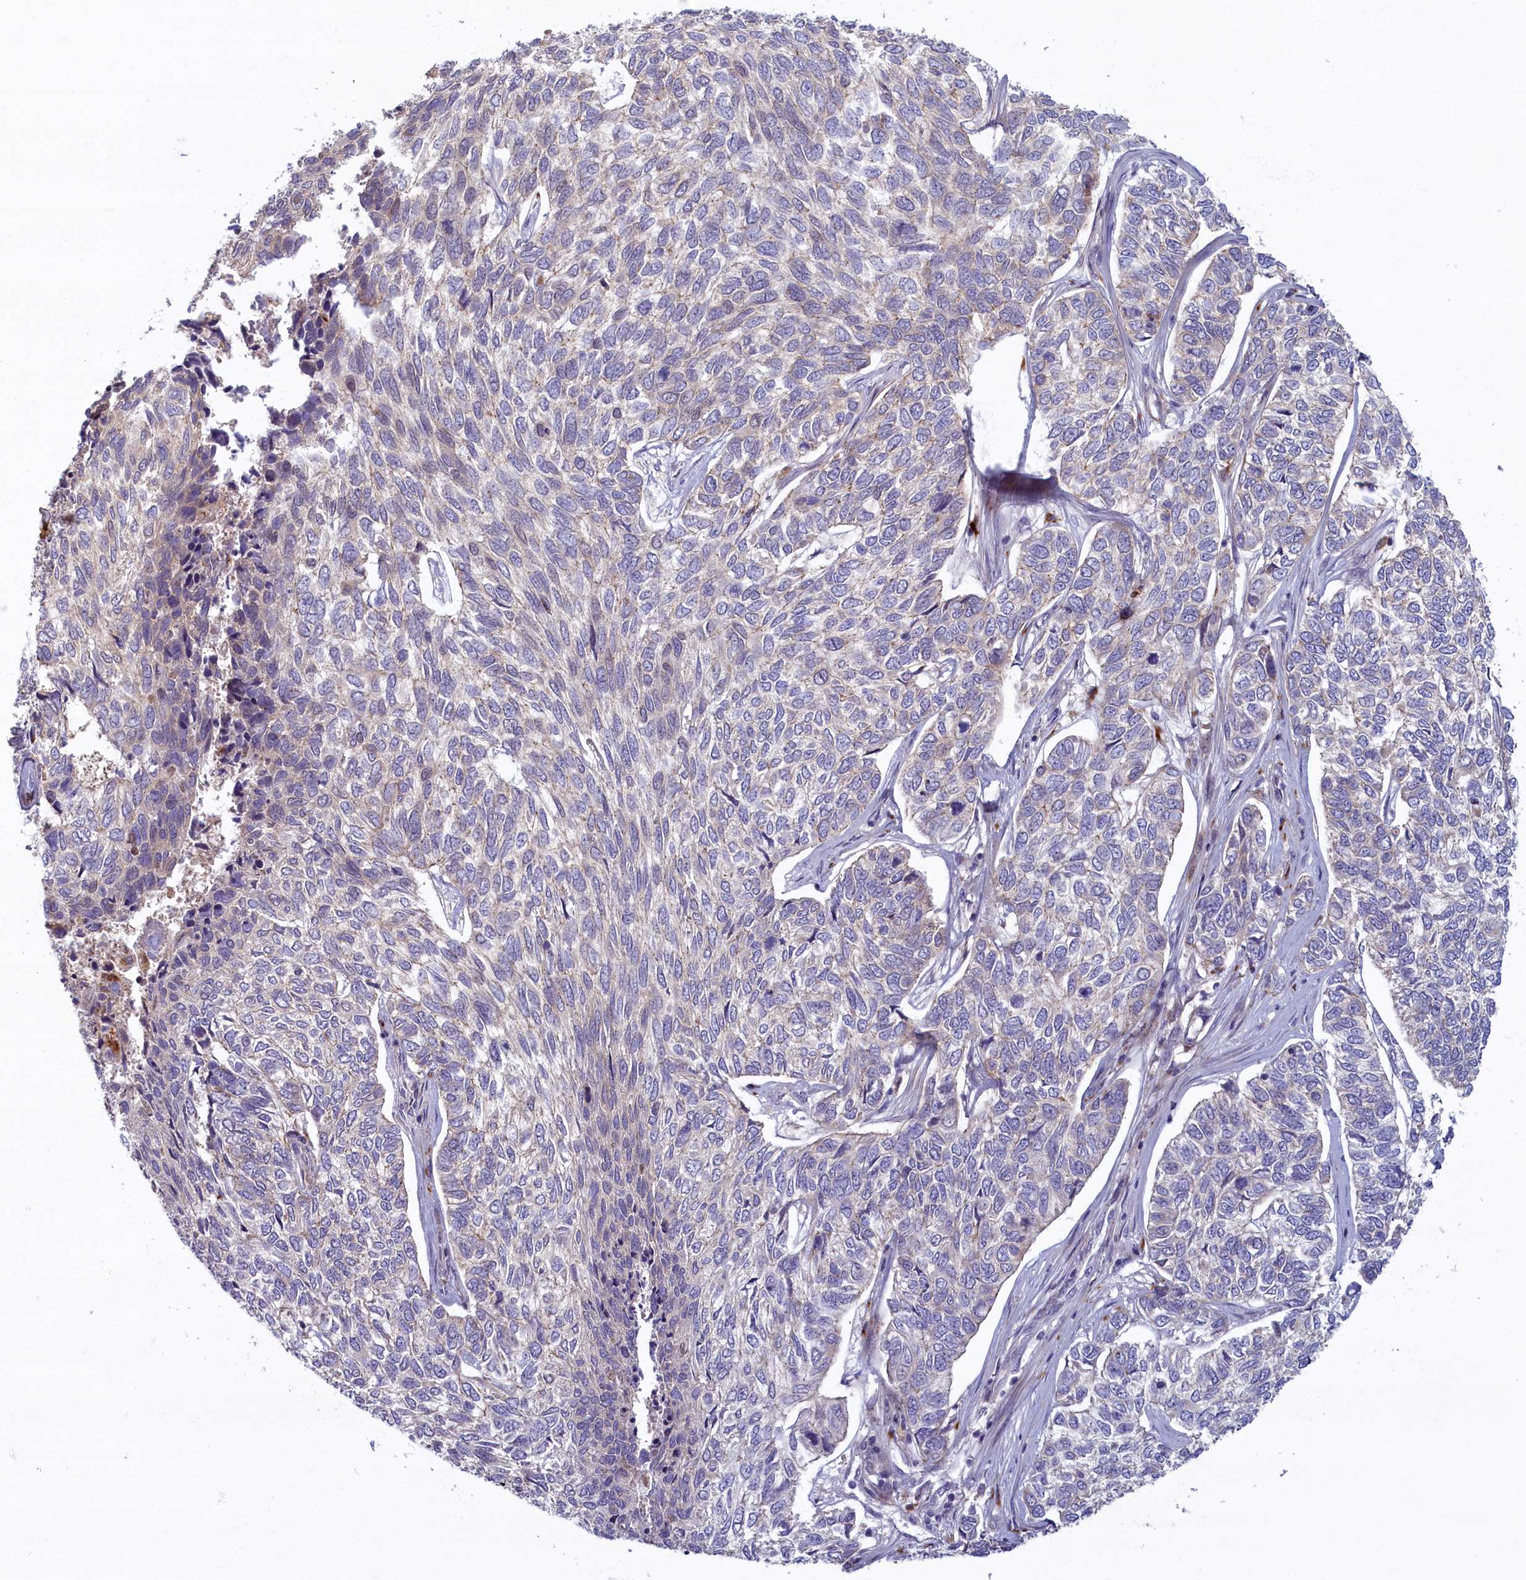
{"staining": {"intensity": "weak", "quantity": "<25%", "location": "cytoplasmic/membranous"}, "tissue": "skin cancer", "cell_type": "Tumor cells", "image_type": "cancer", "snomed": [{"axis": "morphology", "description": "Basal cell carcinoma"}, {"axis": "topography", "description": "Skin"}], "caption": "Protein analysis of skin cancer (basal cell carcinoma) displays no significant staining in tumor cells.", "gene": "FCSK", "patient": {"sex": "female", "age": 65}}